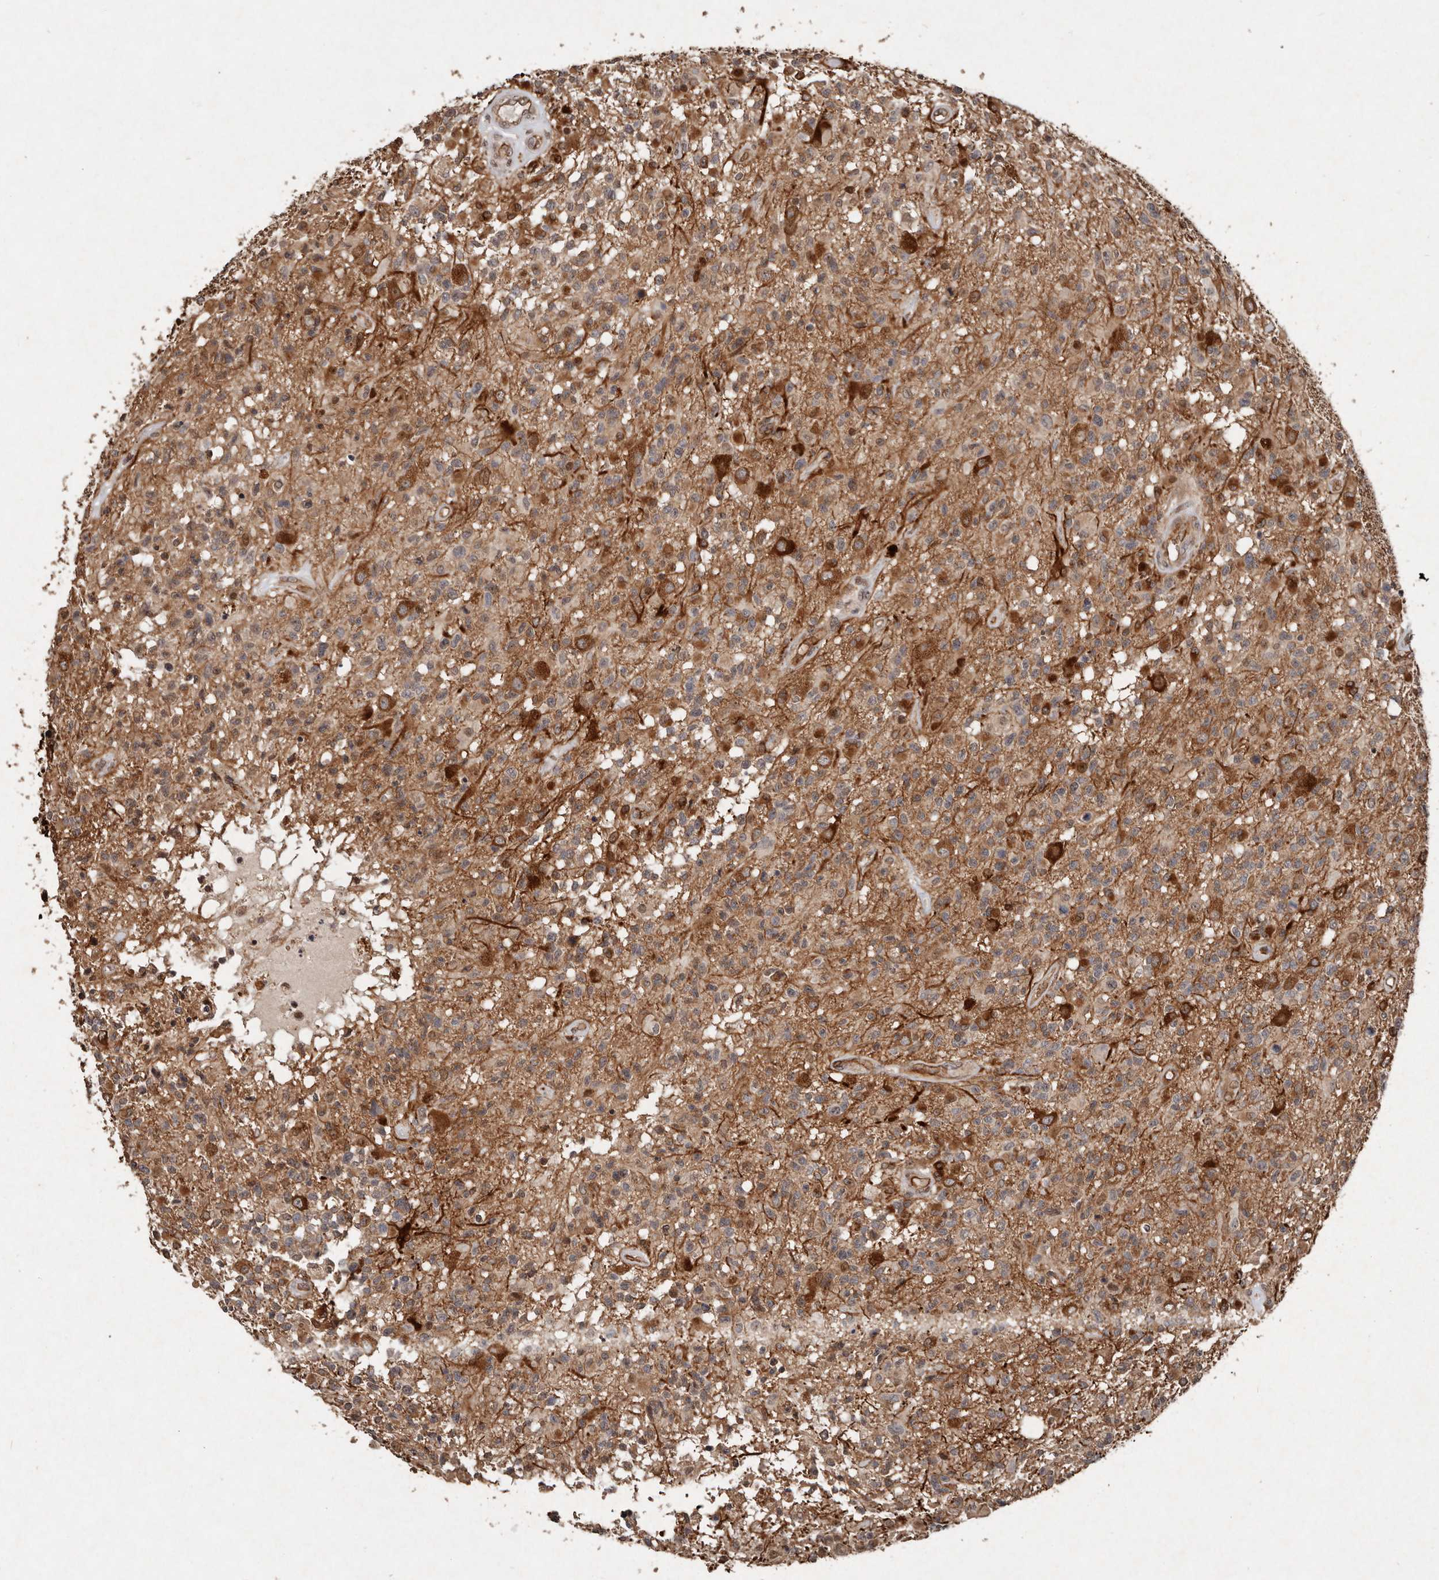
{"staining": {"intensity": "moderate", "quantity": ">75%", "location": "cytoplasmic/membranous"}, "tissue": "glioma", "cell_type": "Tumor cells", "image_type": "cancer", "snomed": [{"axis": "morphology", "description": "Glioma, malignant, High grade"}, {"axis": "morphology", "description": "Glioblastoma, NOS"}, {"axis": "topography", "description": "Brain"}], "caption": "Glioma was stained to show a protein in brown. There is medium levels of moderate cytoplasmic/membranous staining in approximately >75% of tumor cells.", "gene": "DIP2C", "patient": {"sex": "male", "age": 60}}